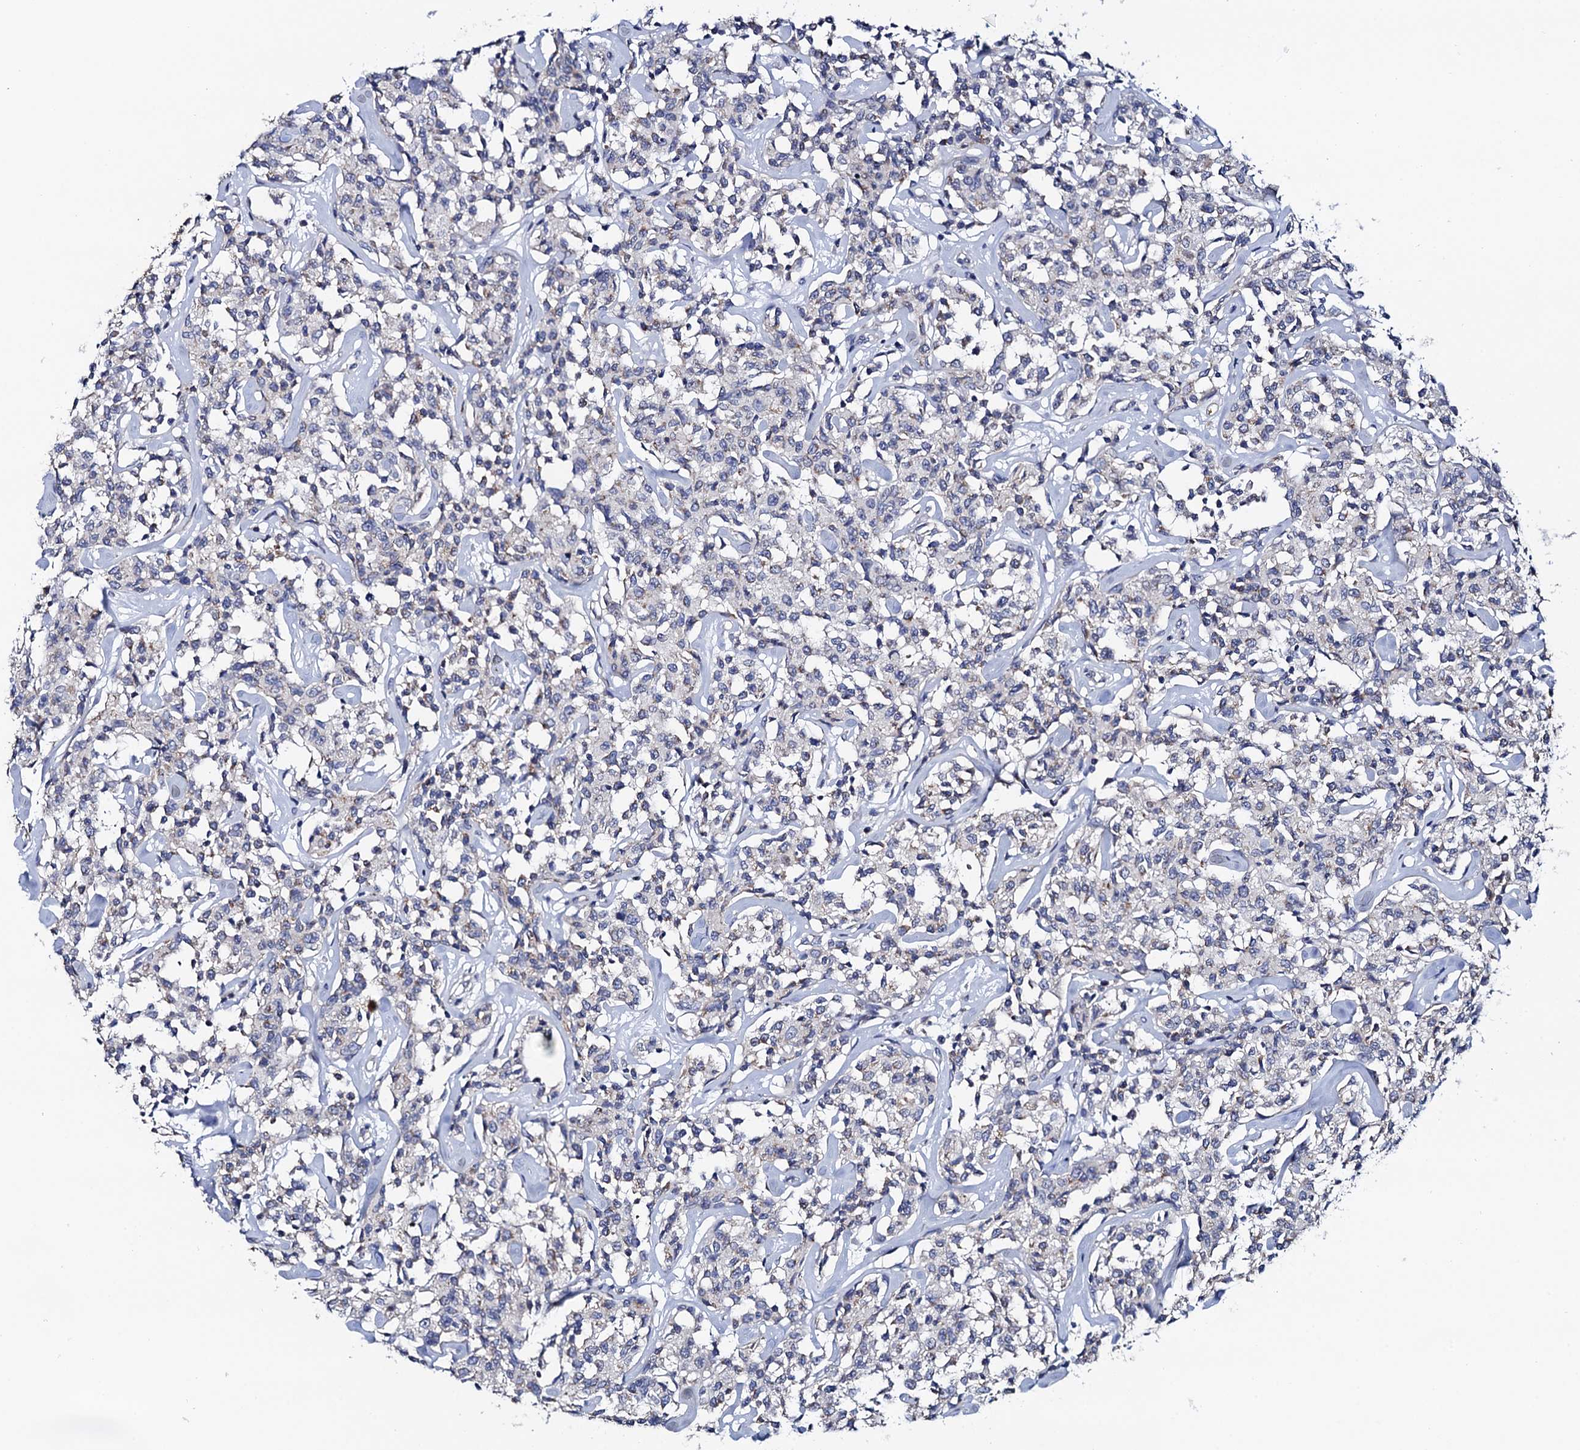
{"staining": {"intensity": "negative", "quantity": "none", "location": "none"}, "tissue": "lymphoma", "cell_type": "Tumor cells", "image_type": "cancer", "snomed": [{"axis": "morphology", "description": "Malignant lymphoma, non-Hodgkin's type, Low grade"}, {"axis": "topography", "description": "Small intestine"}], "caption": "The immunohistochemistry photomicrograph has no significant expression in tumor cells of lymphoma tissue.", "gene": "MRPL48", "patient": {"sex": "female", "age": 59}}